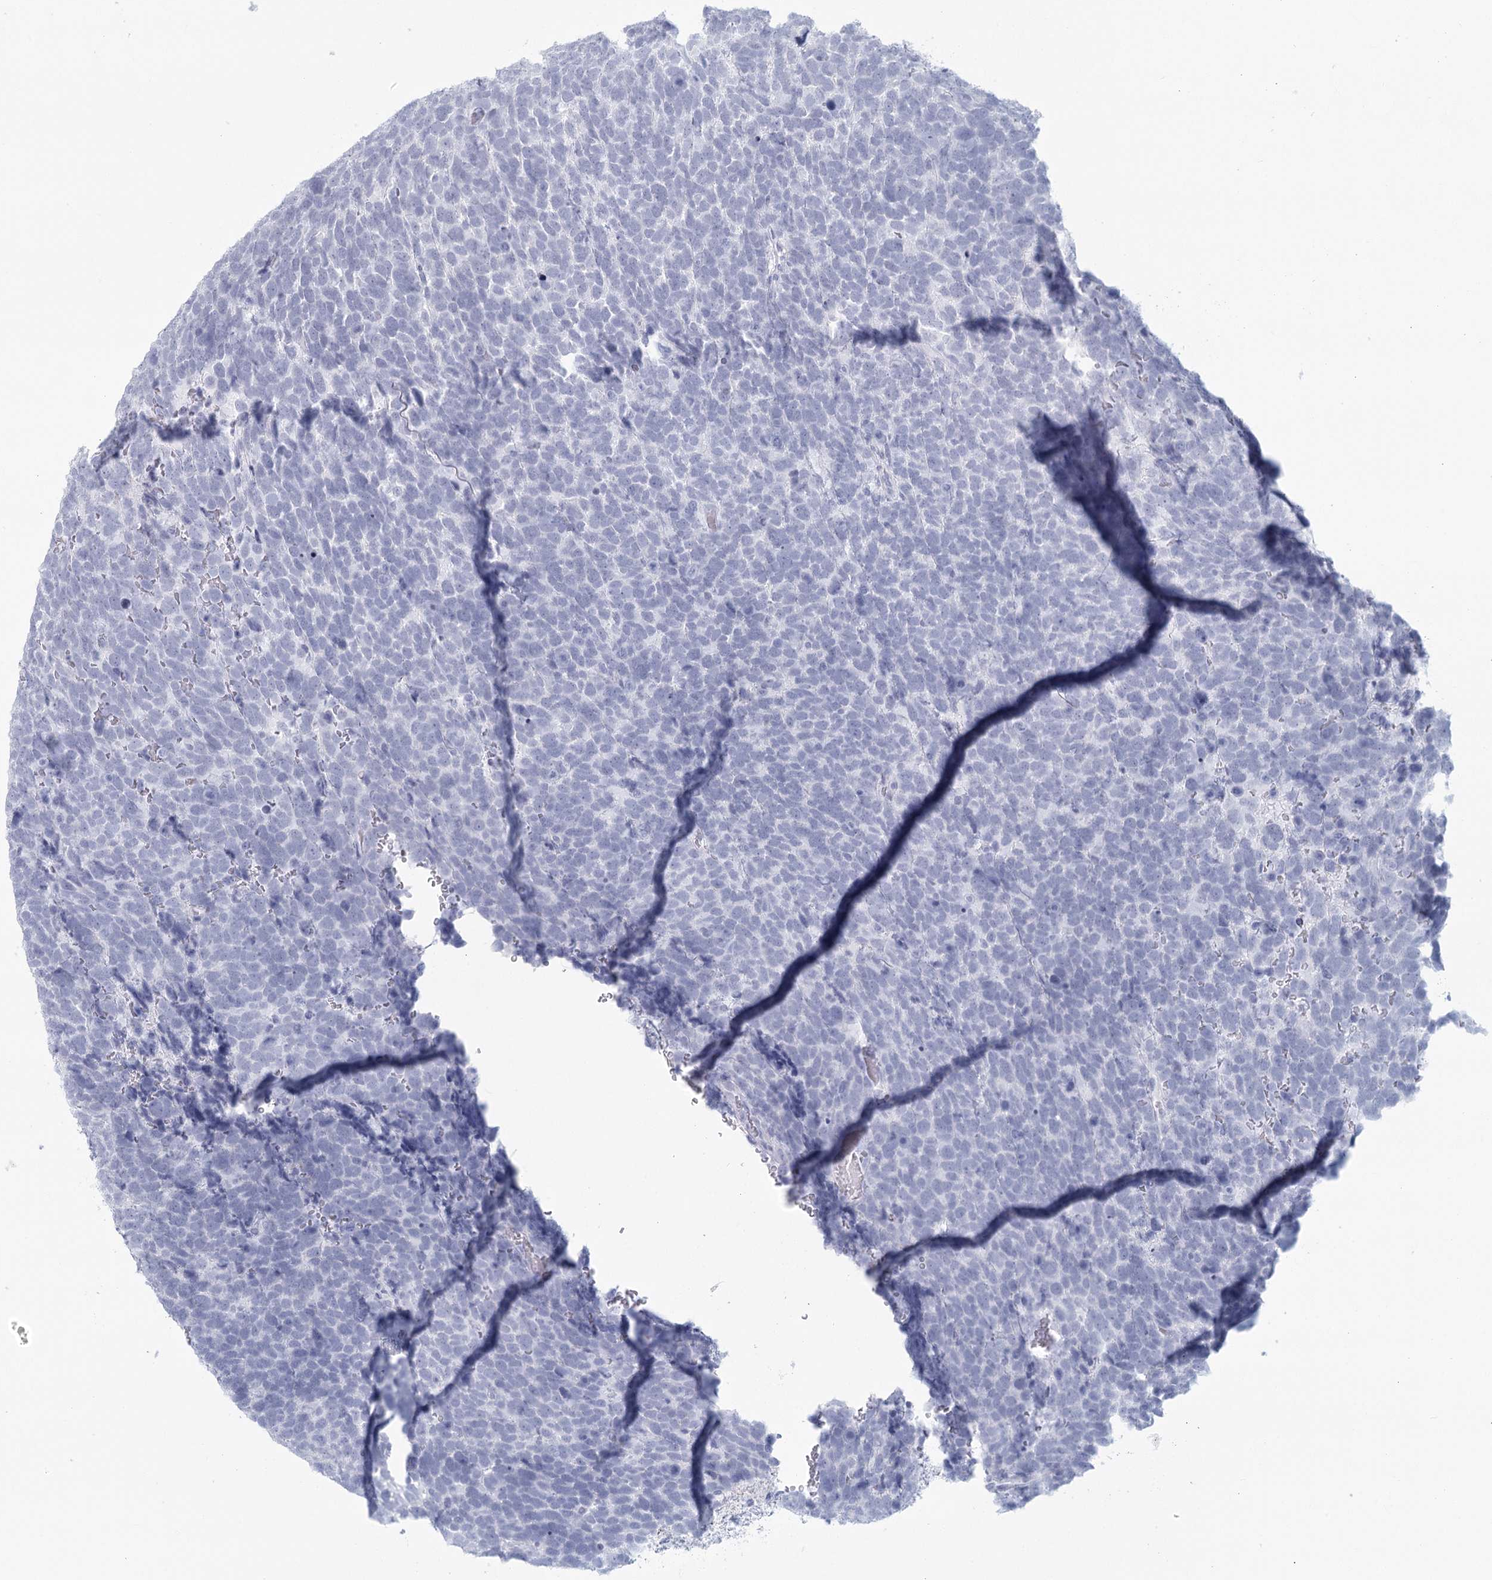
{"staining": {"intensity": "negative", "quantity": "none", "location": "none"}, "tissue": "urothelial cancer", "cell_type": "Tumor cells", "image_type": "cancer", "snomed": [{"axis": "morphology", "description": "Urothelial carcinoma, High grade"}, {"axis": "topography", "description": "Urinary bladder"}], "caption": "The micrograph shows no staining of tumor cells in high-grade urothelial carcinoma. (Brightfield microscopy of DAB IHC at high magnification).", "gene": "WNT8B", "patient": {"sex": "female", "age": 82}}